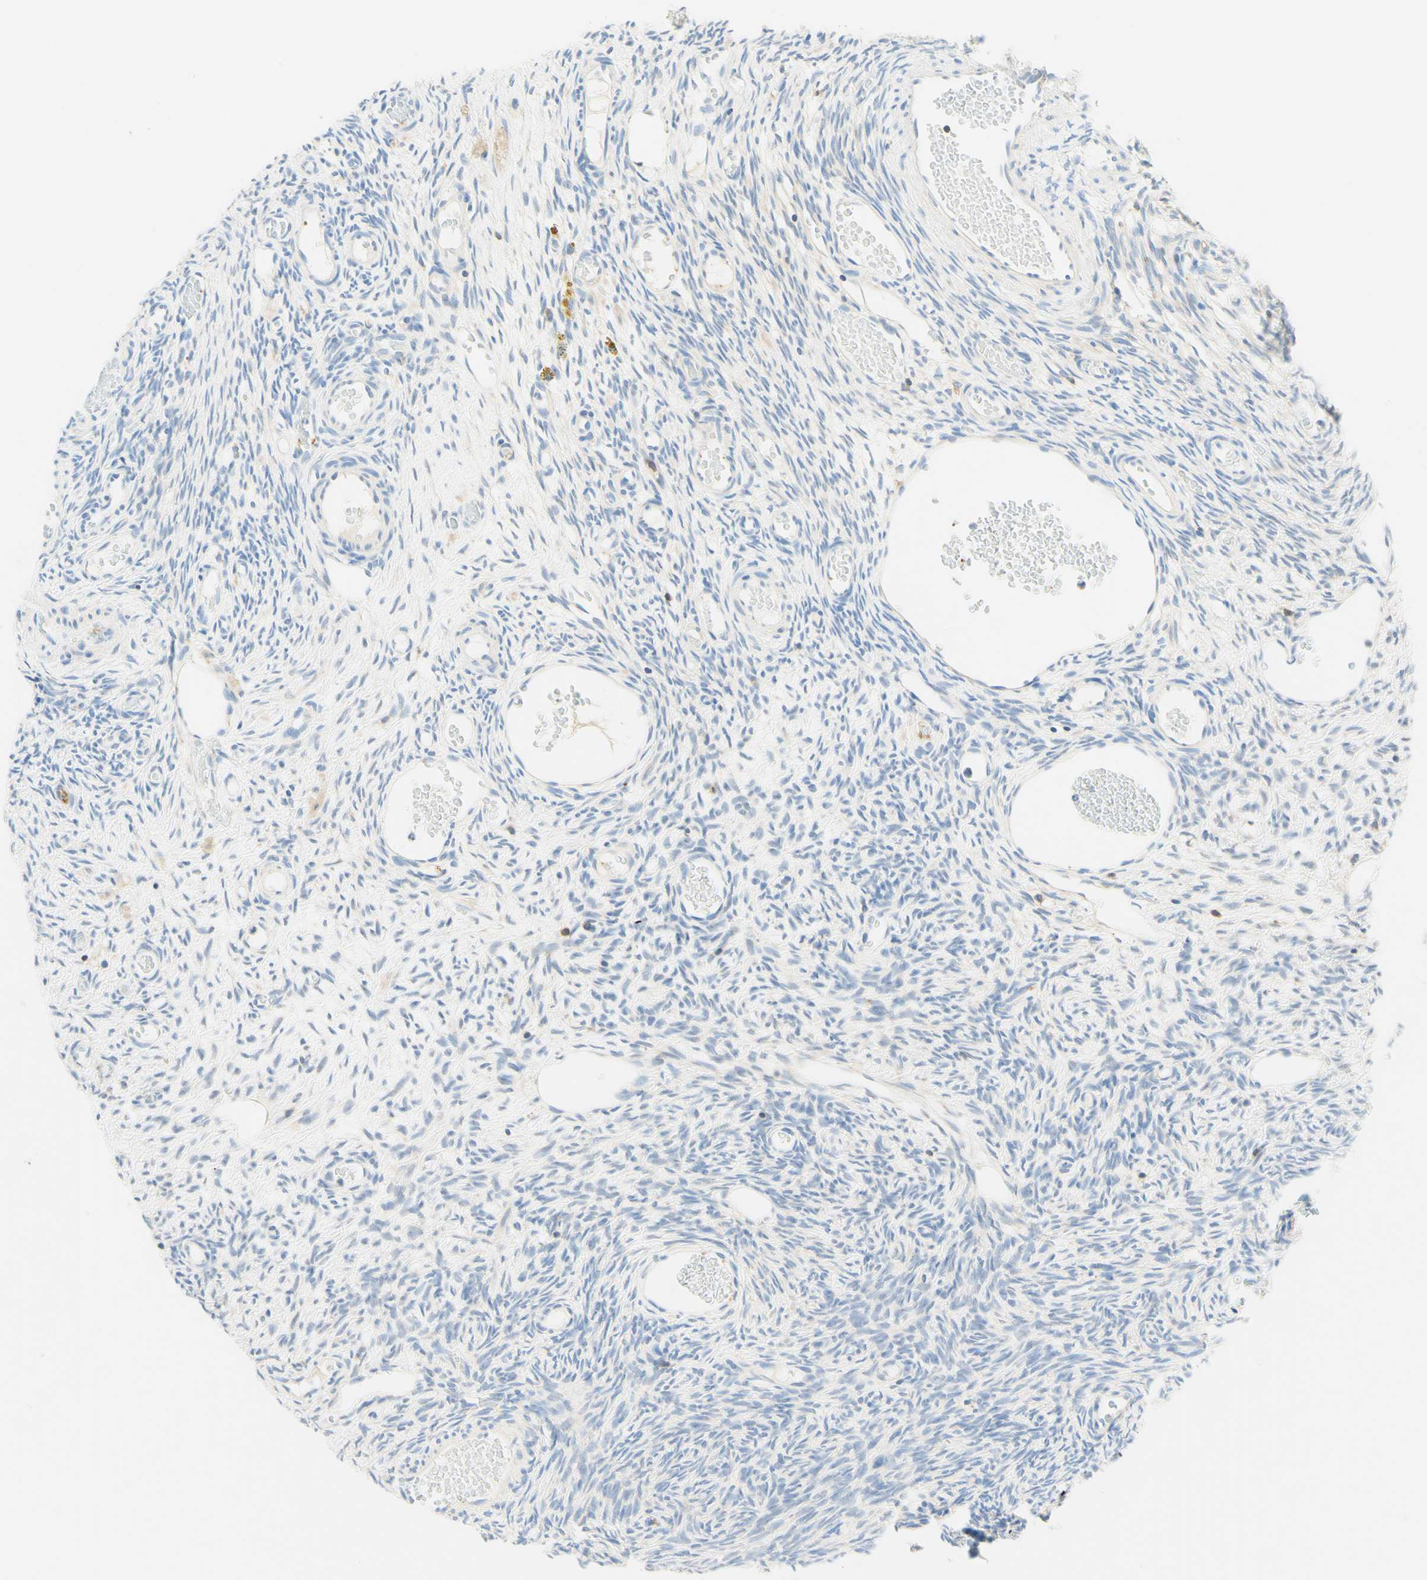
{"staining": {"intensity": "negative", "quantity": "none", "location": "none"}, "tissue": "ovary", "cell_type": "Follicle cells", "image_type": "normal", "snomed": [{"axis": "morphology", "description": "Normal tissue, NOS"}, {"axis": "topography", "description": "Ovary"}], "caption": "This is a image of immunohistochemistry (IHC) staining of benign ovary, which shows no expression in follicle cells.", "gene": "LAT", "patient": {"sex": "female", "age": 35}}